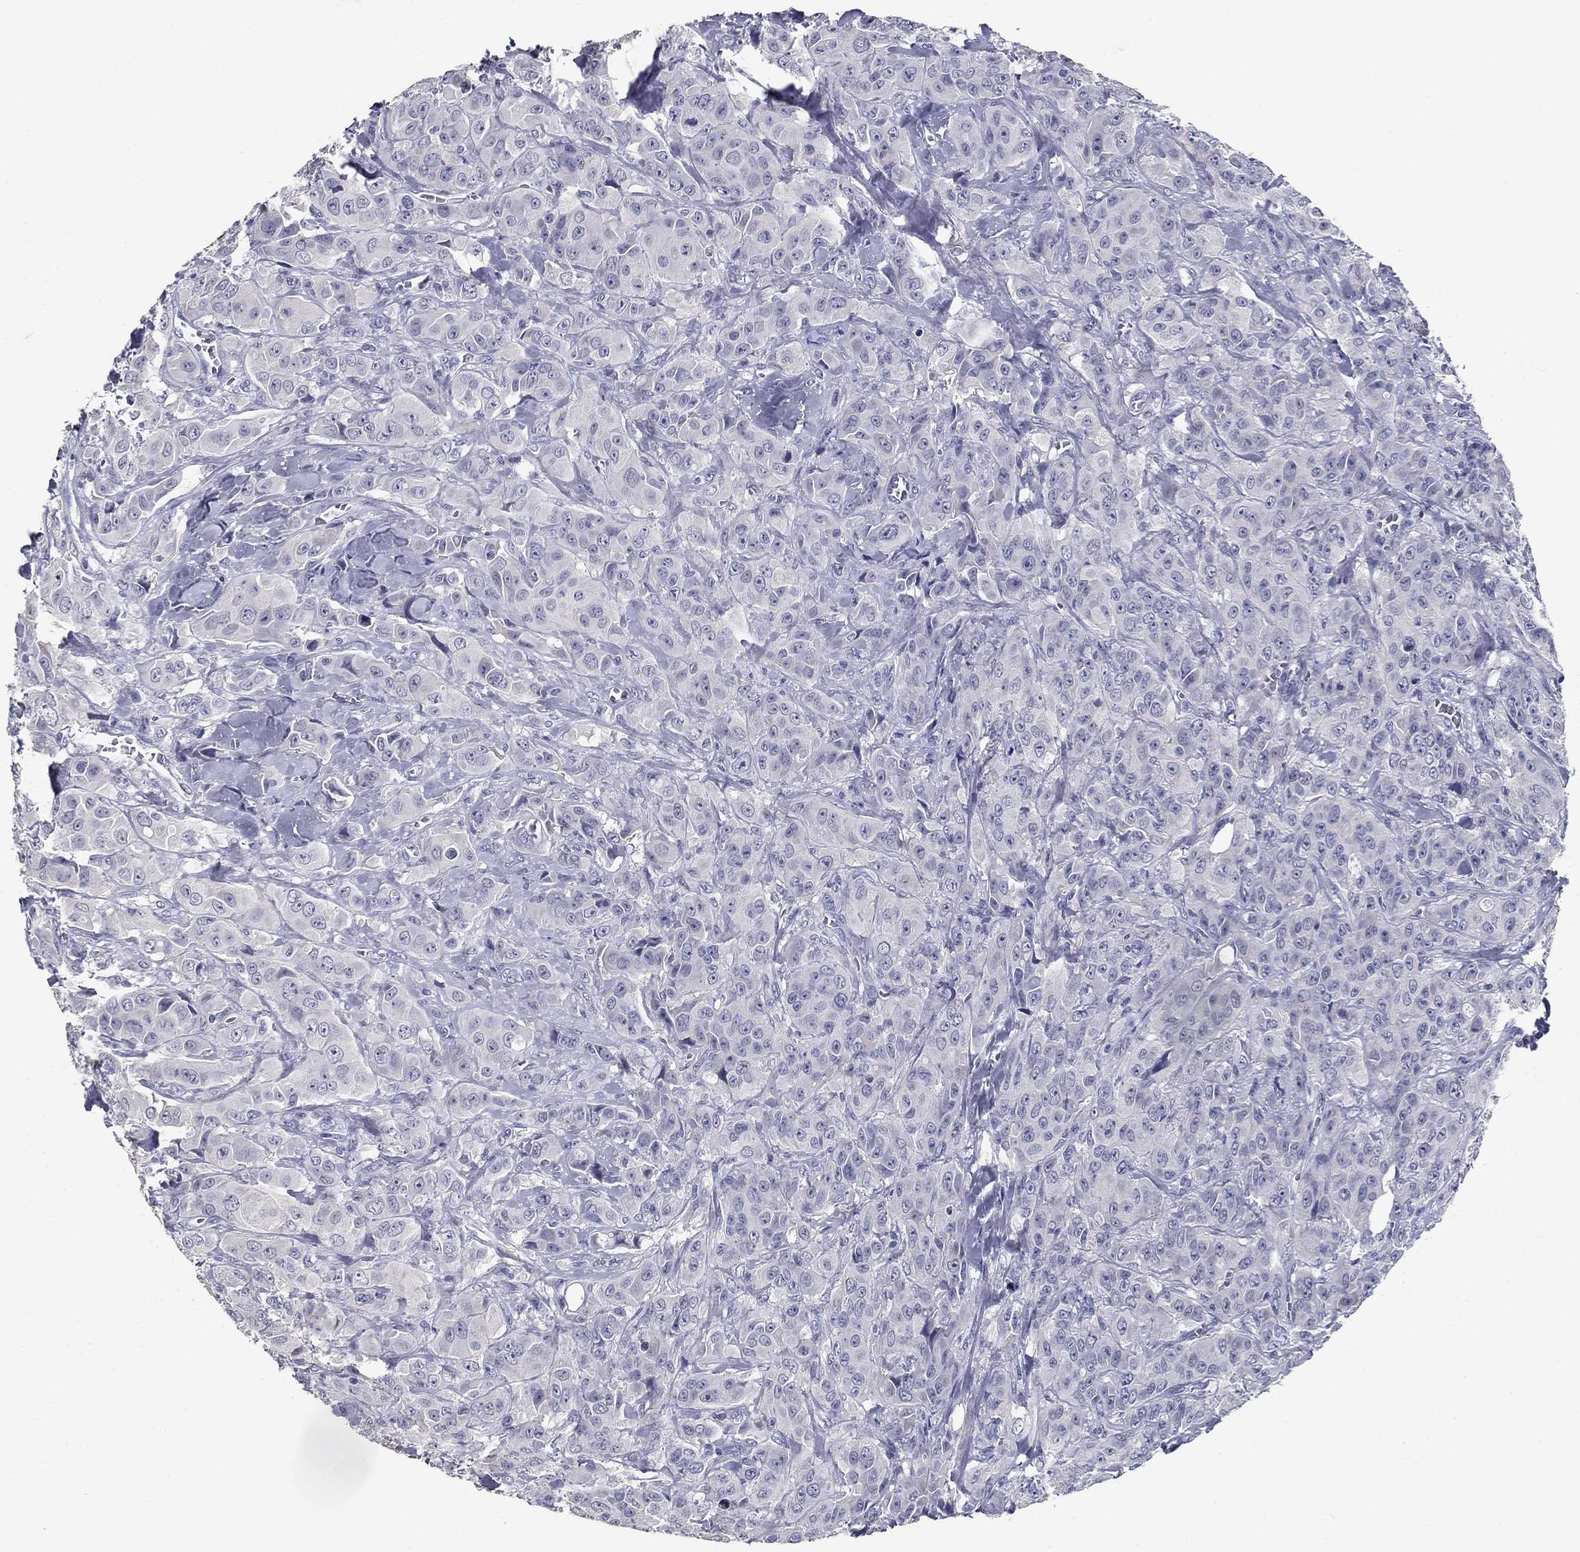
{"staining": {"intensity": "negative", "quantity": "none", "location": "none"}, "tissue": "breast cancer", "cell_type": "Tumor cells", "image_type": "cancer", "snomed": [{"axis": "morphology", "description": "Duct carcinoma"}, {"axis": "topography", "description": "Breast"}], "caption": "Tumor cells are negative for protein expression in human breast cancer (infiltrating ductal carcinoma).", "gene": "POMC", "patient": {"sex": "female", "age": 43}}